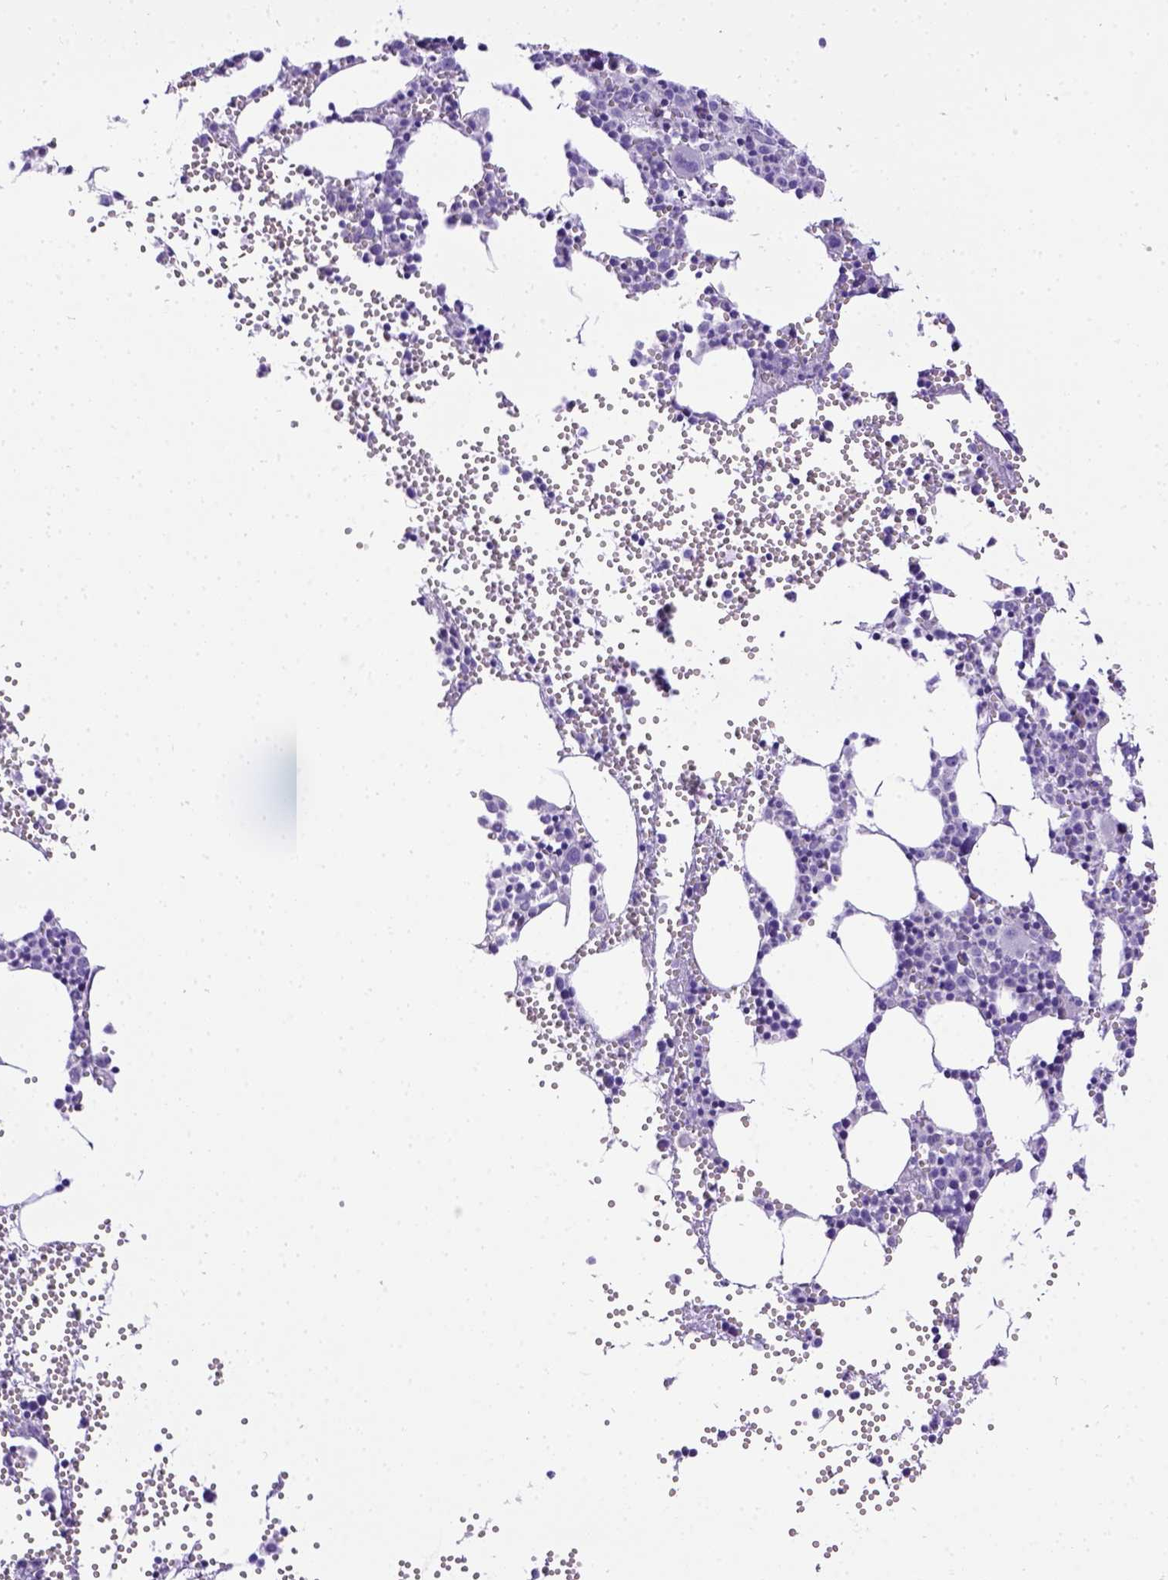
{"staining": {"intensity": "negative", "quantity": "none", "location": "none"}, "tissue": "bone marrow", "cell_type": "Hematopoietic cells", "image_type": "normal", "snomed": [{"axis": "morphology", "description": "Normal tissue, NOS"}, {"axis": "topography", "description": "Bone marrow"}], "caption": "High power microscopy histopathology image of an immunohistochemistry micrograph of normal bone marrow, revealing no significant expression in hematopoietic cells. (DAB immunohistochemistry (IHC), high magnification).", "gene": "ESR1", "patient": {"sex": "male", "age": 89}}